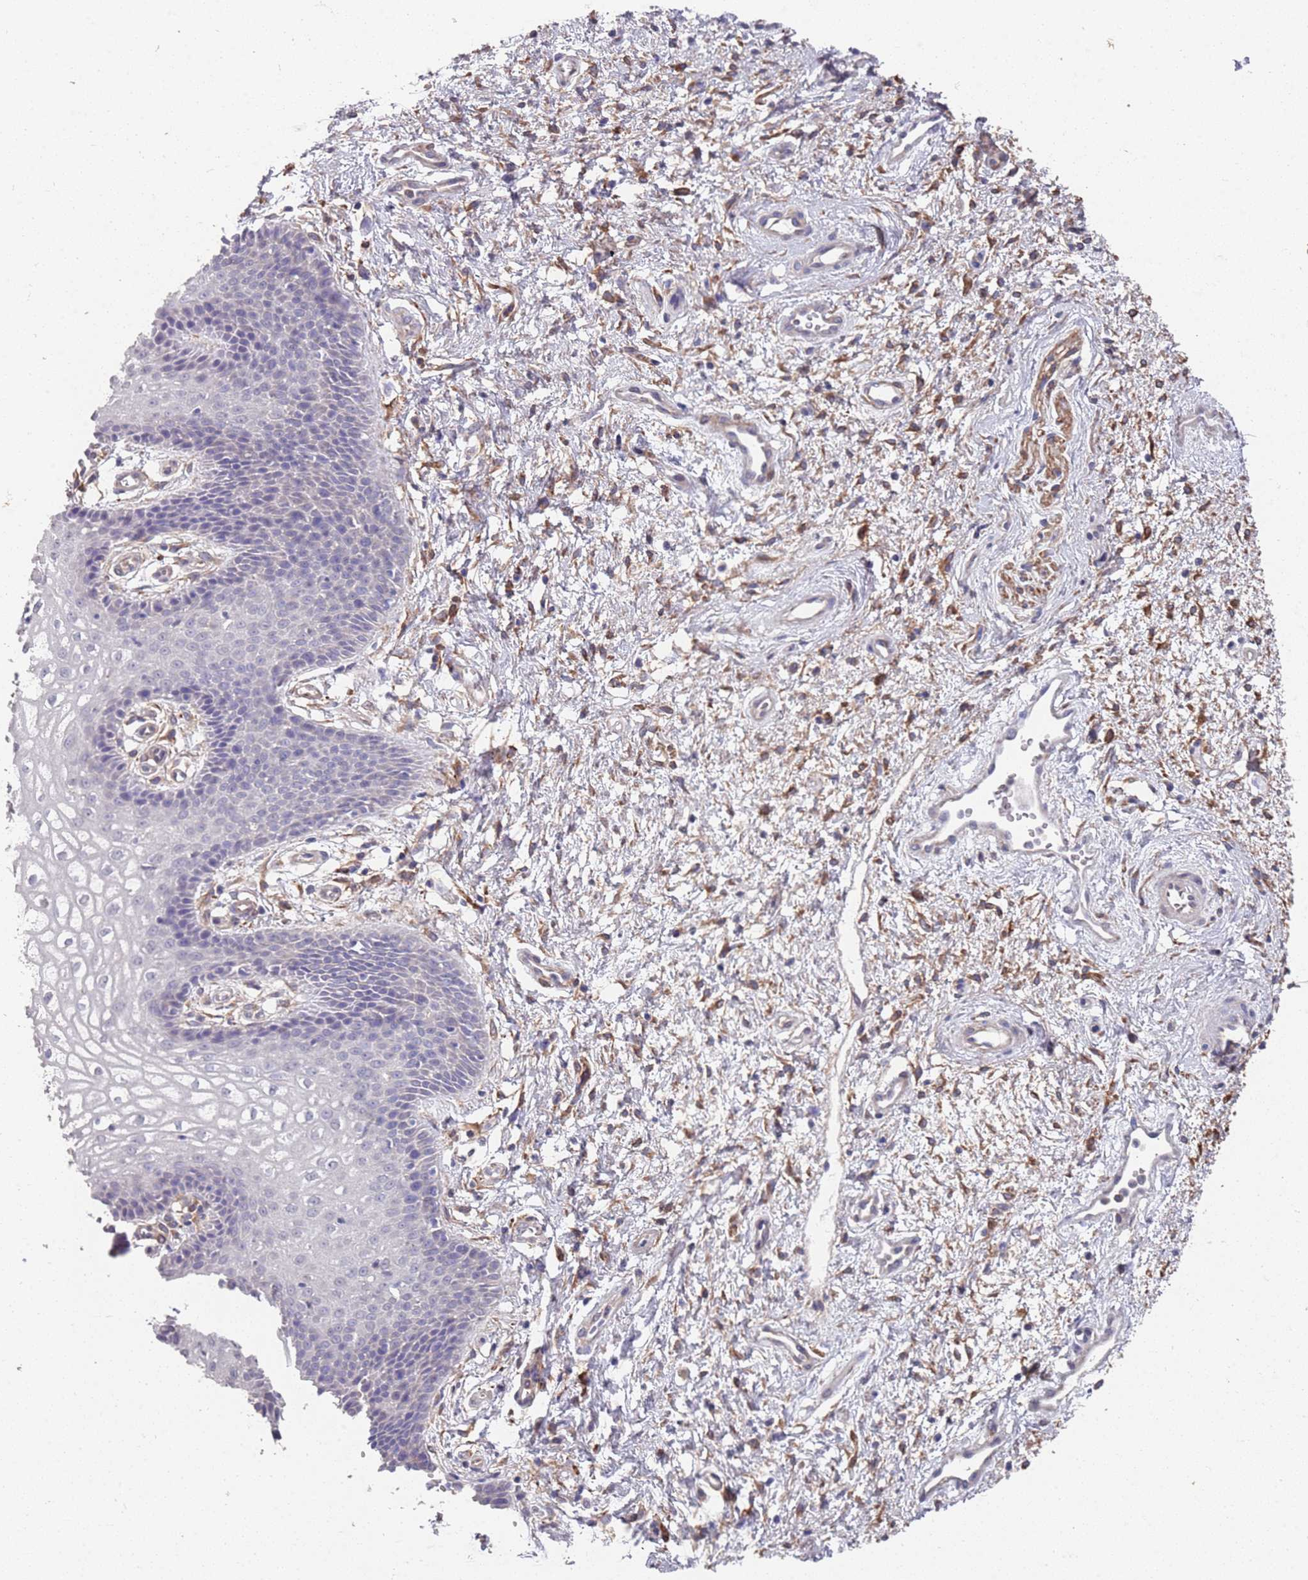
{"staining": {"intensity": "negative", "quantity": "none", "location": "none"}, "tissue": "vagina", "cell_type": "Squamous epithelial cells", "image_type": "normal", "snomed": [{"axis": "morphology", "description": "Normal tissue, NOS"}, {"axis": "topography", "description": "Vagina"}], "caption": "IHC of benign human vagina demonstrates no staining in squamous epithelial cells. (DAB (3,3'-diaminobenzidine) IHC with hematoxylin counter stain).", "gene": "ANK2", "patient": {"sex": "female", "age": 34}}